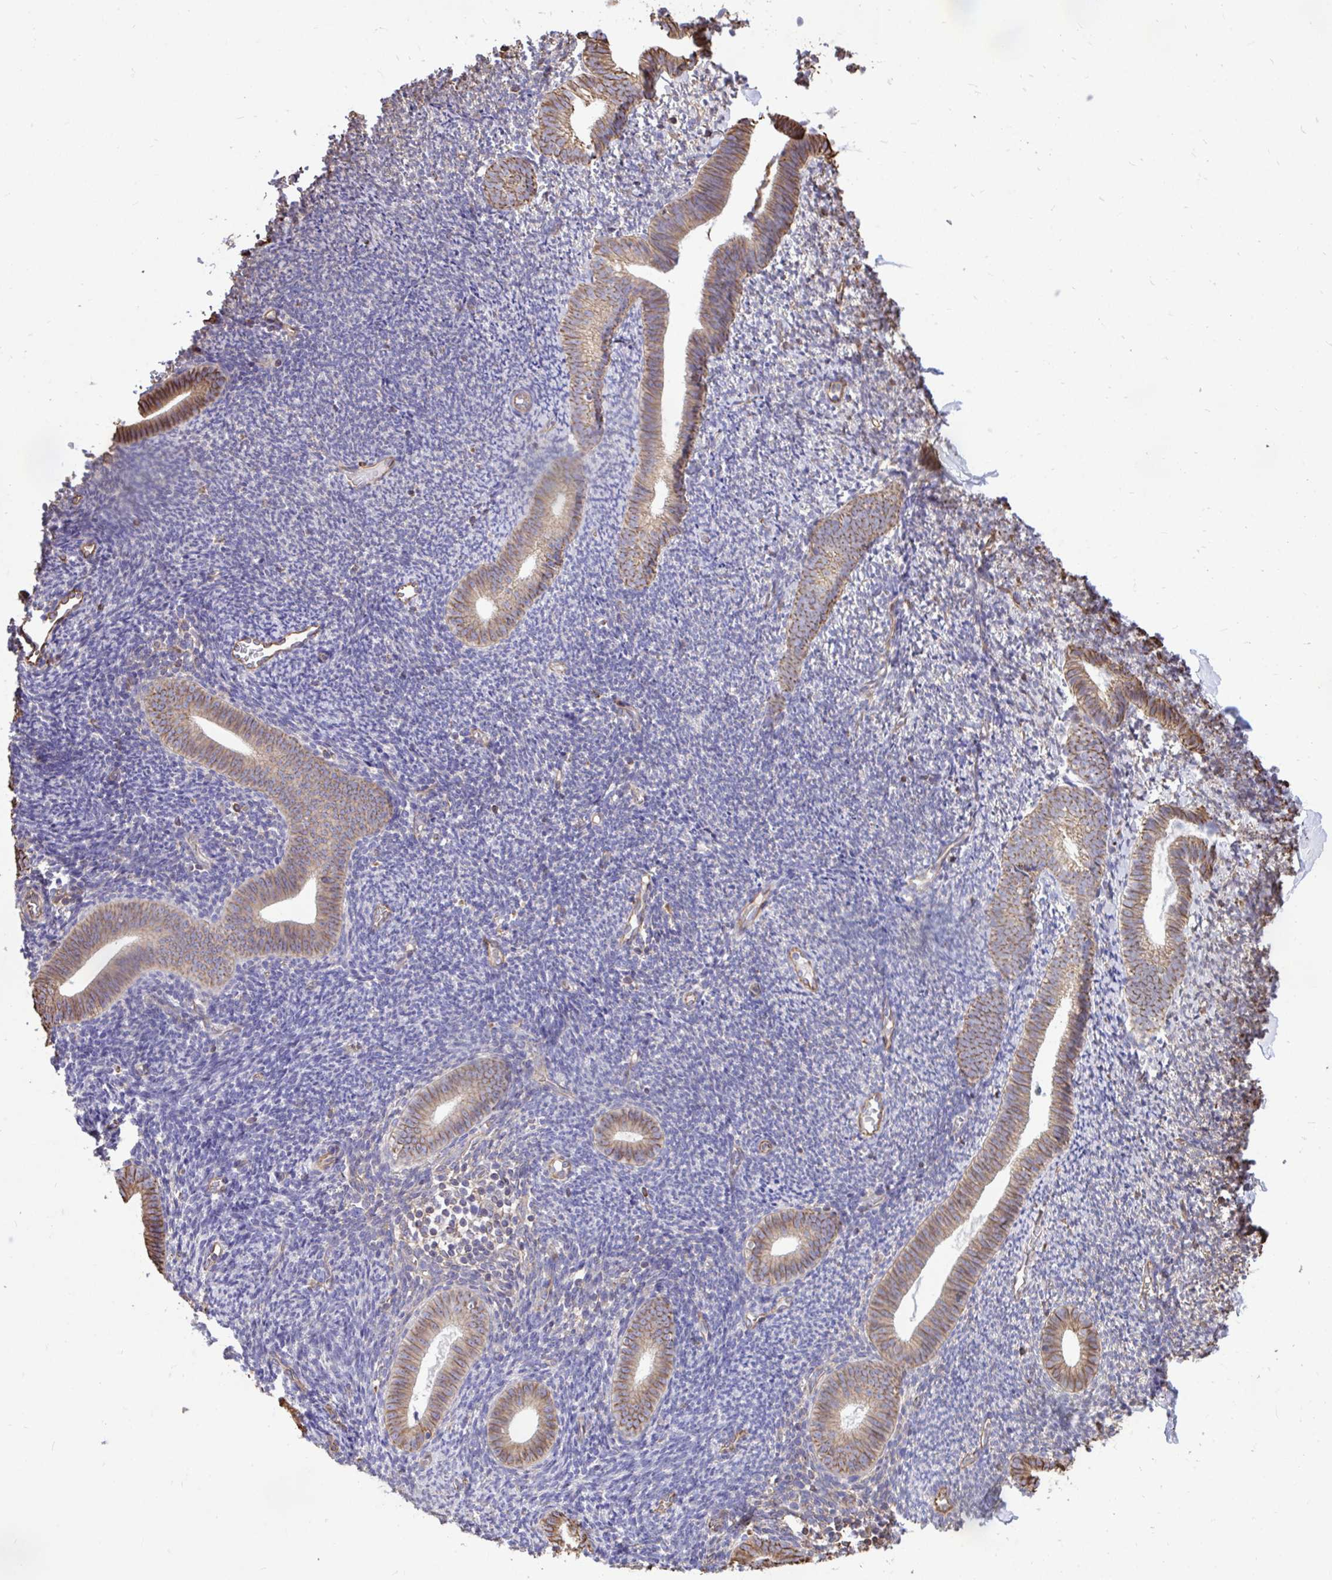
{"staining": {"intensity": "weak", "quantity": "<25%", "location": "cytoplasmic/membranous"}, "tissue": "endometrium", "cell_type": "Cells in endometrial stroma", "image_type": "normal", "snomed": [{"axis": "morphology", "description": "Normal tissue, NOS"}, {"axis": "topography", "description": "Endometrium"}], "caption": "This is an immunohistochemistry (IHC) histopathology image of benign human endometrium. There is no staining in cells in endometrial stroma.", "gene": "RNF103", "patient": {"sex": "female", "age": 39}}